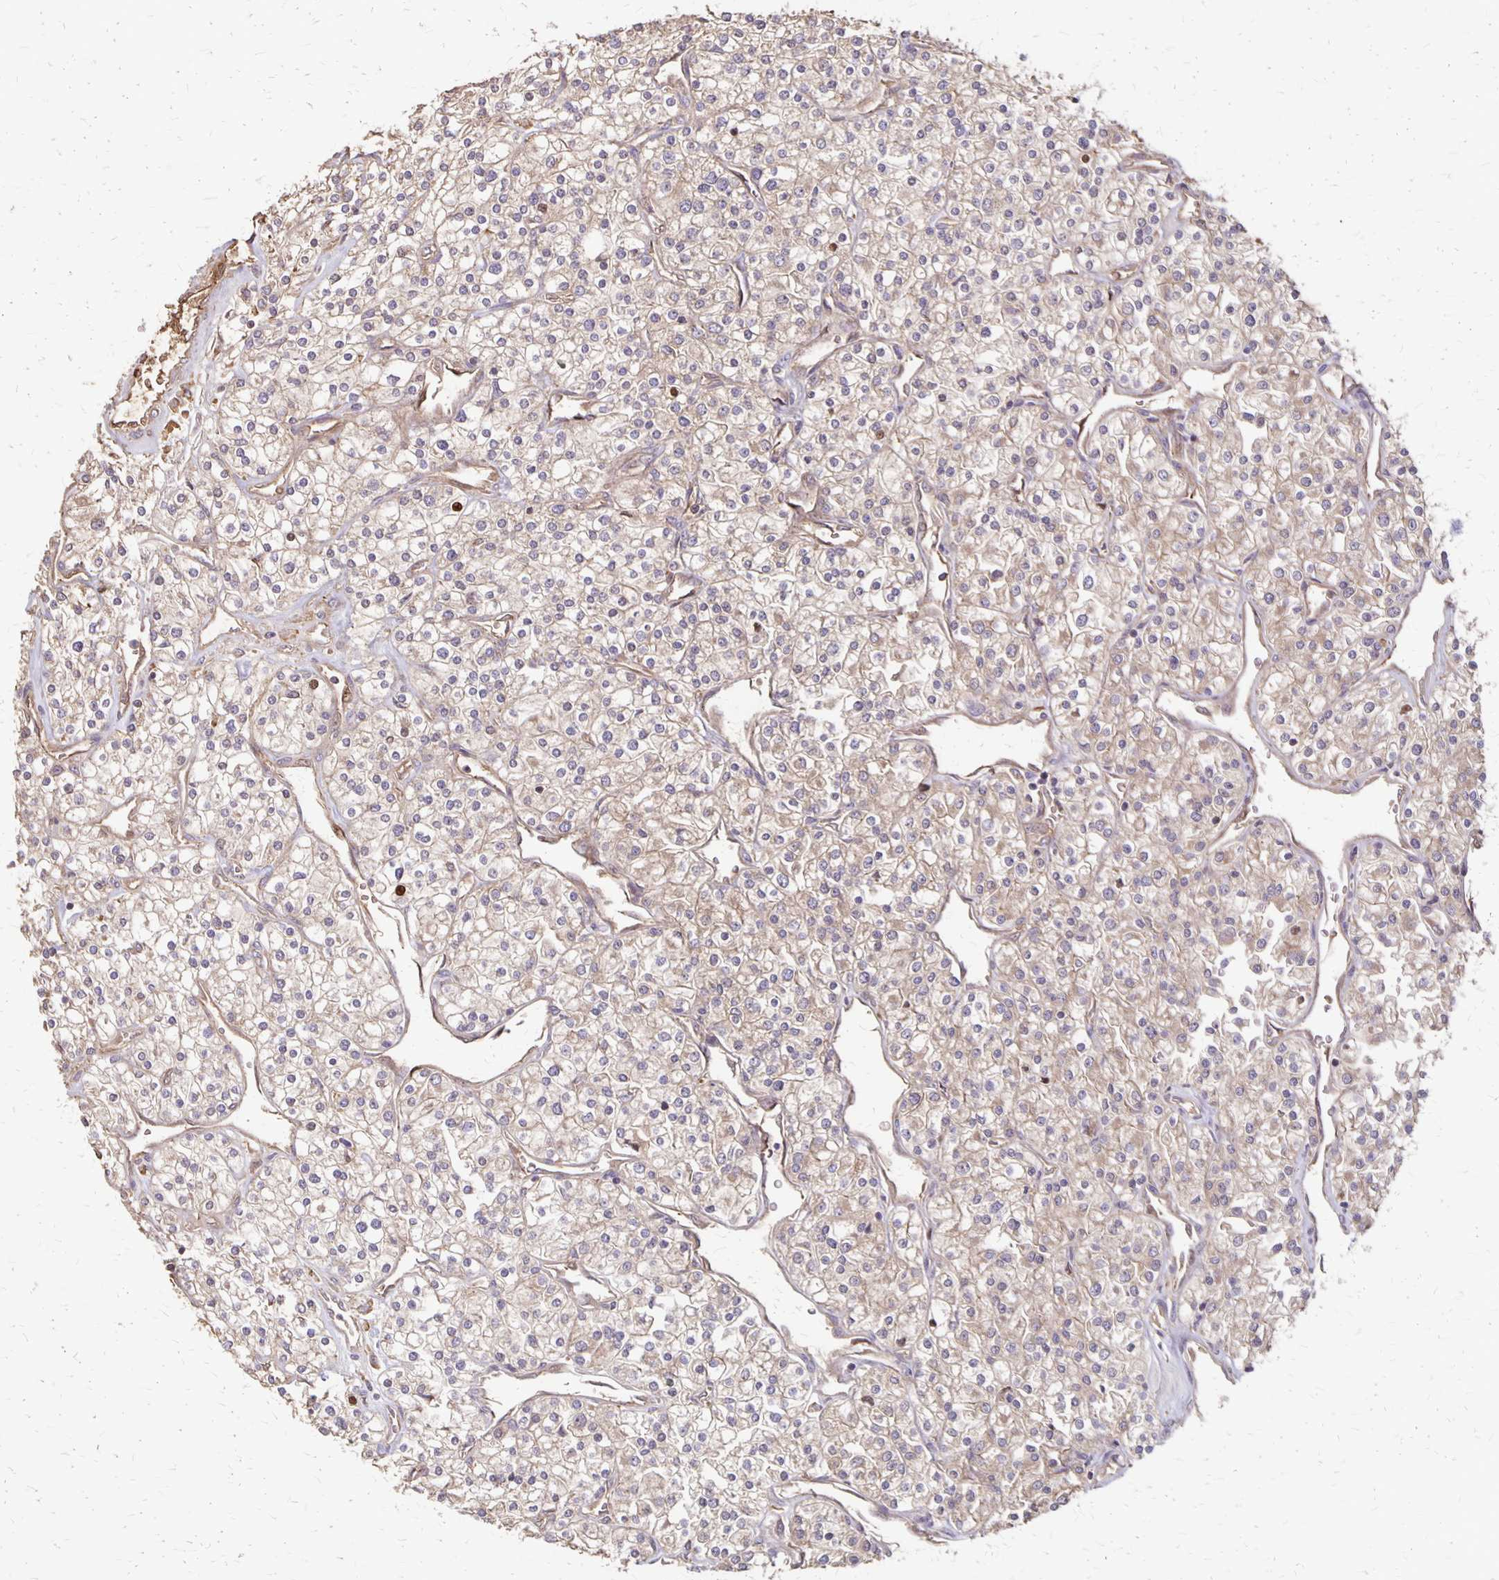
{"staining": {"intensity": "weak", "quantity": "25%-75%", "location": "cytoplasmic/membranous"}, "tissue": "renal cancer", "cell_type": "Tumor cells", "image_type": "cancer", "snomed": [{"axis": "morphology", "description": "Adenocarcinoma, NOS"}, {"axis": "topography", "description": "Kidney"}], "caption": "A micrograph of human renal adenocarcinoma stained for a protein exhibits weak cytoplasmic/membranous brown staining in tumor cells. (Brightfield microscopy of DAB IHC at high magnification).", "gene": "PROM2", "patient": {"sex": "male", "age": 80}}